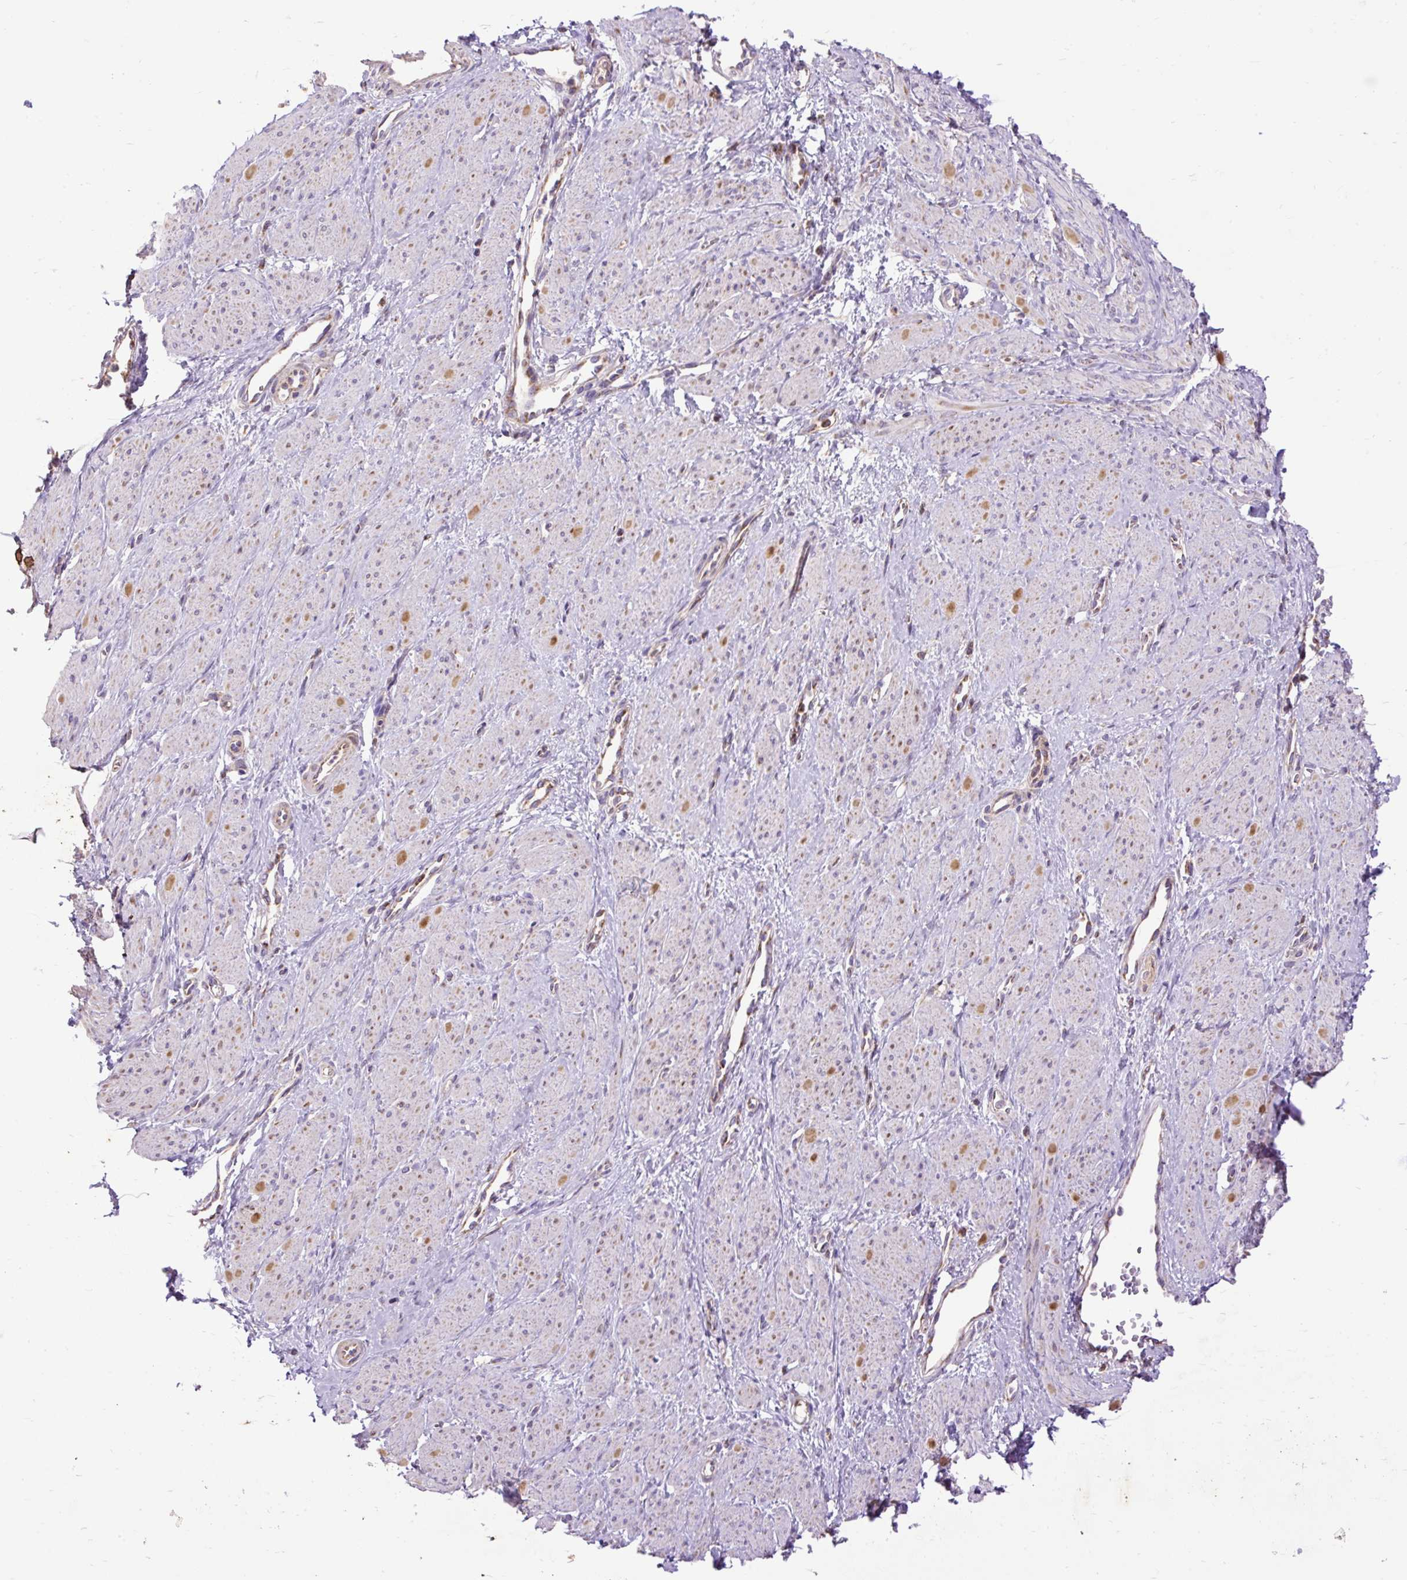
{"staining": {"intensity": "moderate", "quantity": "<25%", "location": "cytoplasmic/membranous"}, "tissue": "smooth muscle", "cell_type": "Smooth muscle cells", "image_type": "normal", "snomed": [{"axis": "morphology", "description": "Normal tissue, NOS"}, {"axis": "topography", "description": "Smooth muscle"}, {"axis": "topography", "description": "Uterus"}], "caption": "Benign smooth muscle displays moderate cytoplasmic/membranous expression in approximately <25% of smooth muscle cells, visualized by immunohistochemistry.", "gene": "TOMM40", "patient": {"sex": "female", "age": 39}}